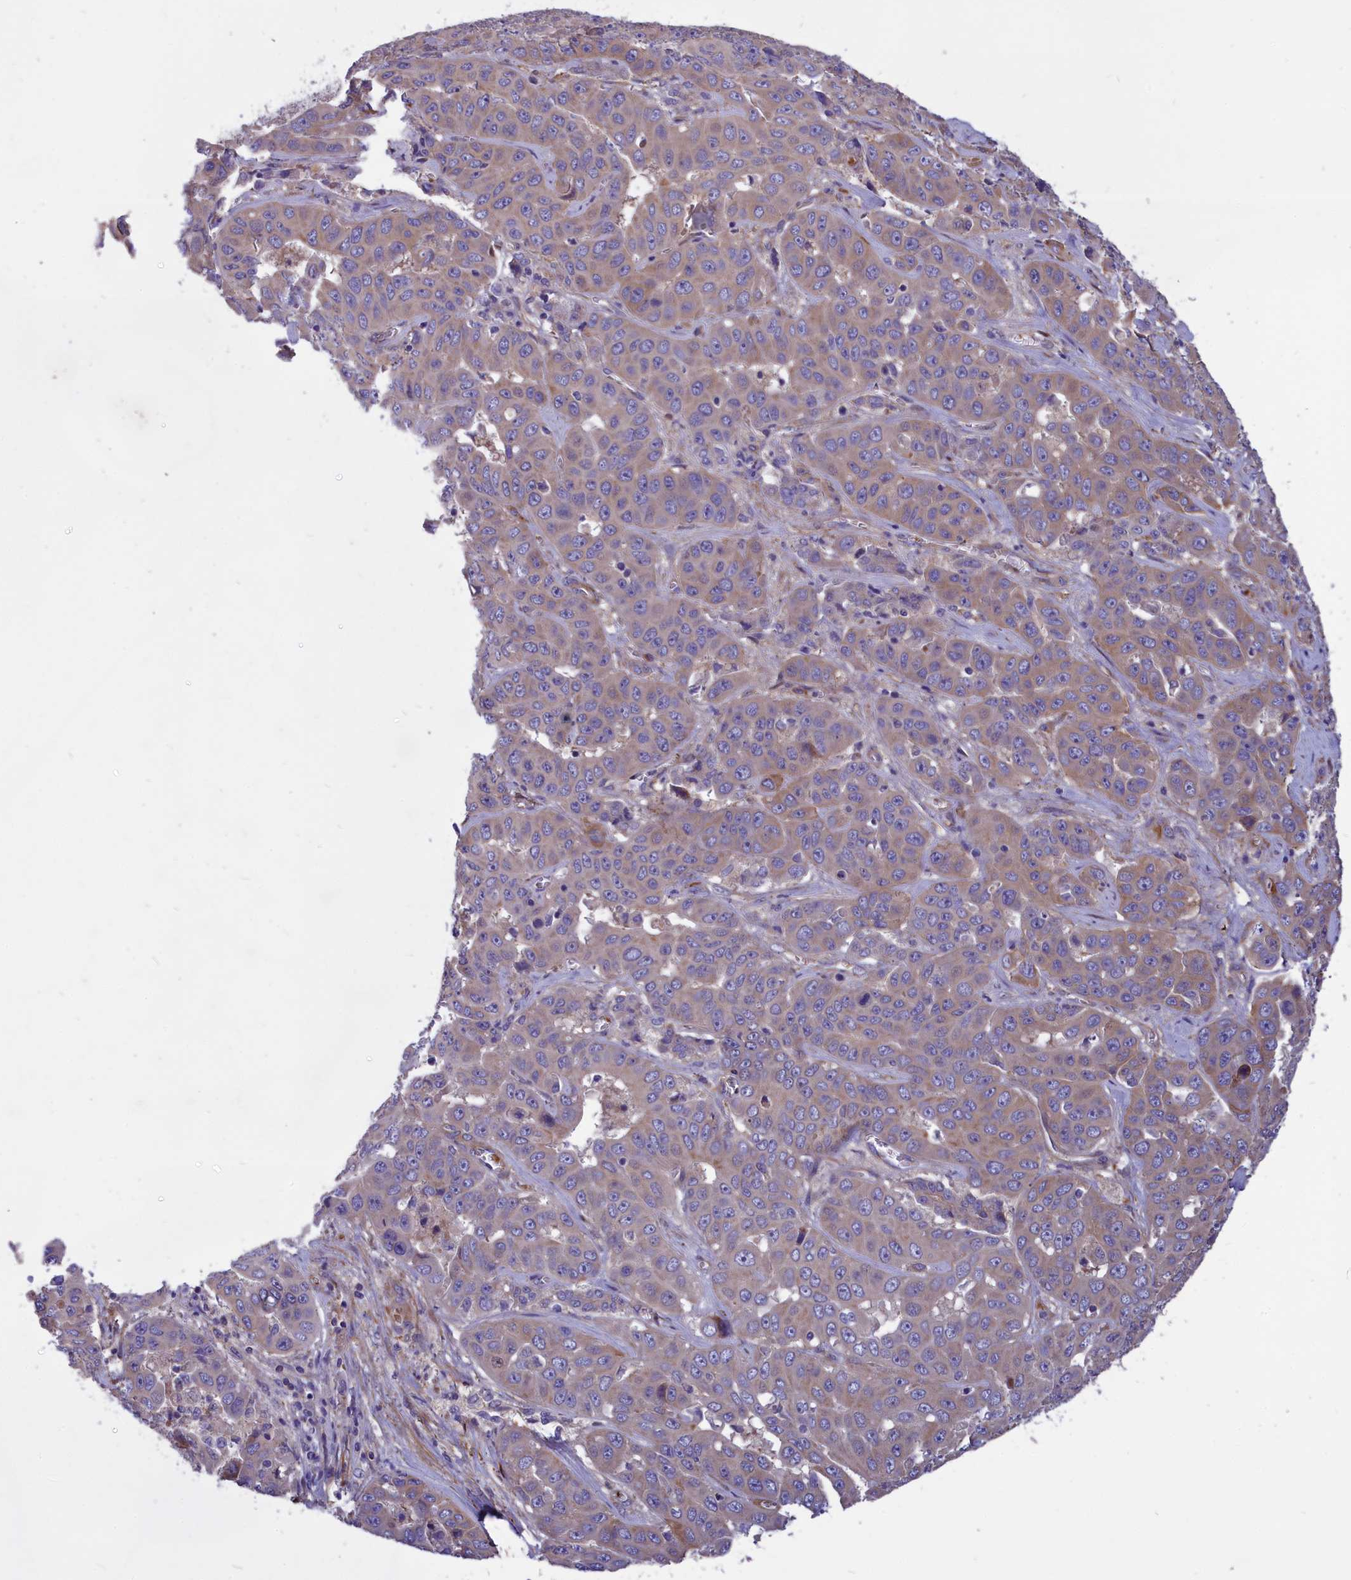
{"staining": {"intensity": "weak", "quantity": "<25%", "location": "cytoplasmic/membranous"}, "tissue": "liver cancer", "cell_type": "Tumor cells", "image_type": "cancer", "snomed": [{"axis": "morphology", "description": "Cholangiocarcinoma"}, {"axis": "topography", "description": "Liver"}], "caption": "Tumor cells are negative for protein expression in human cholangiocarcinoma (liver).", "gene": "AMDHD2", "patient": {"sex": "female", "age": 52}}